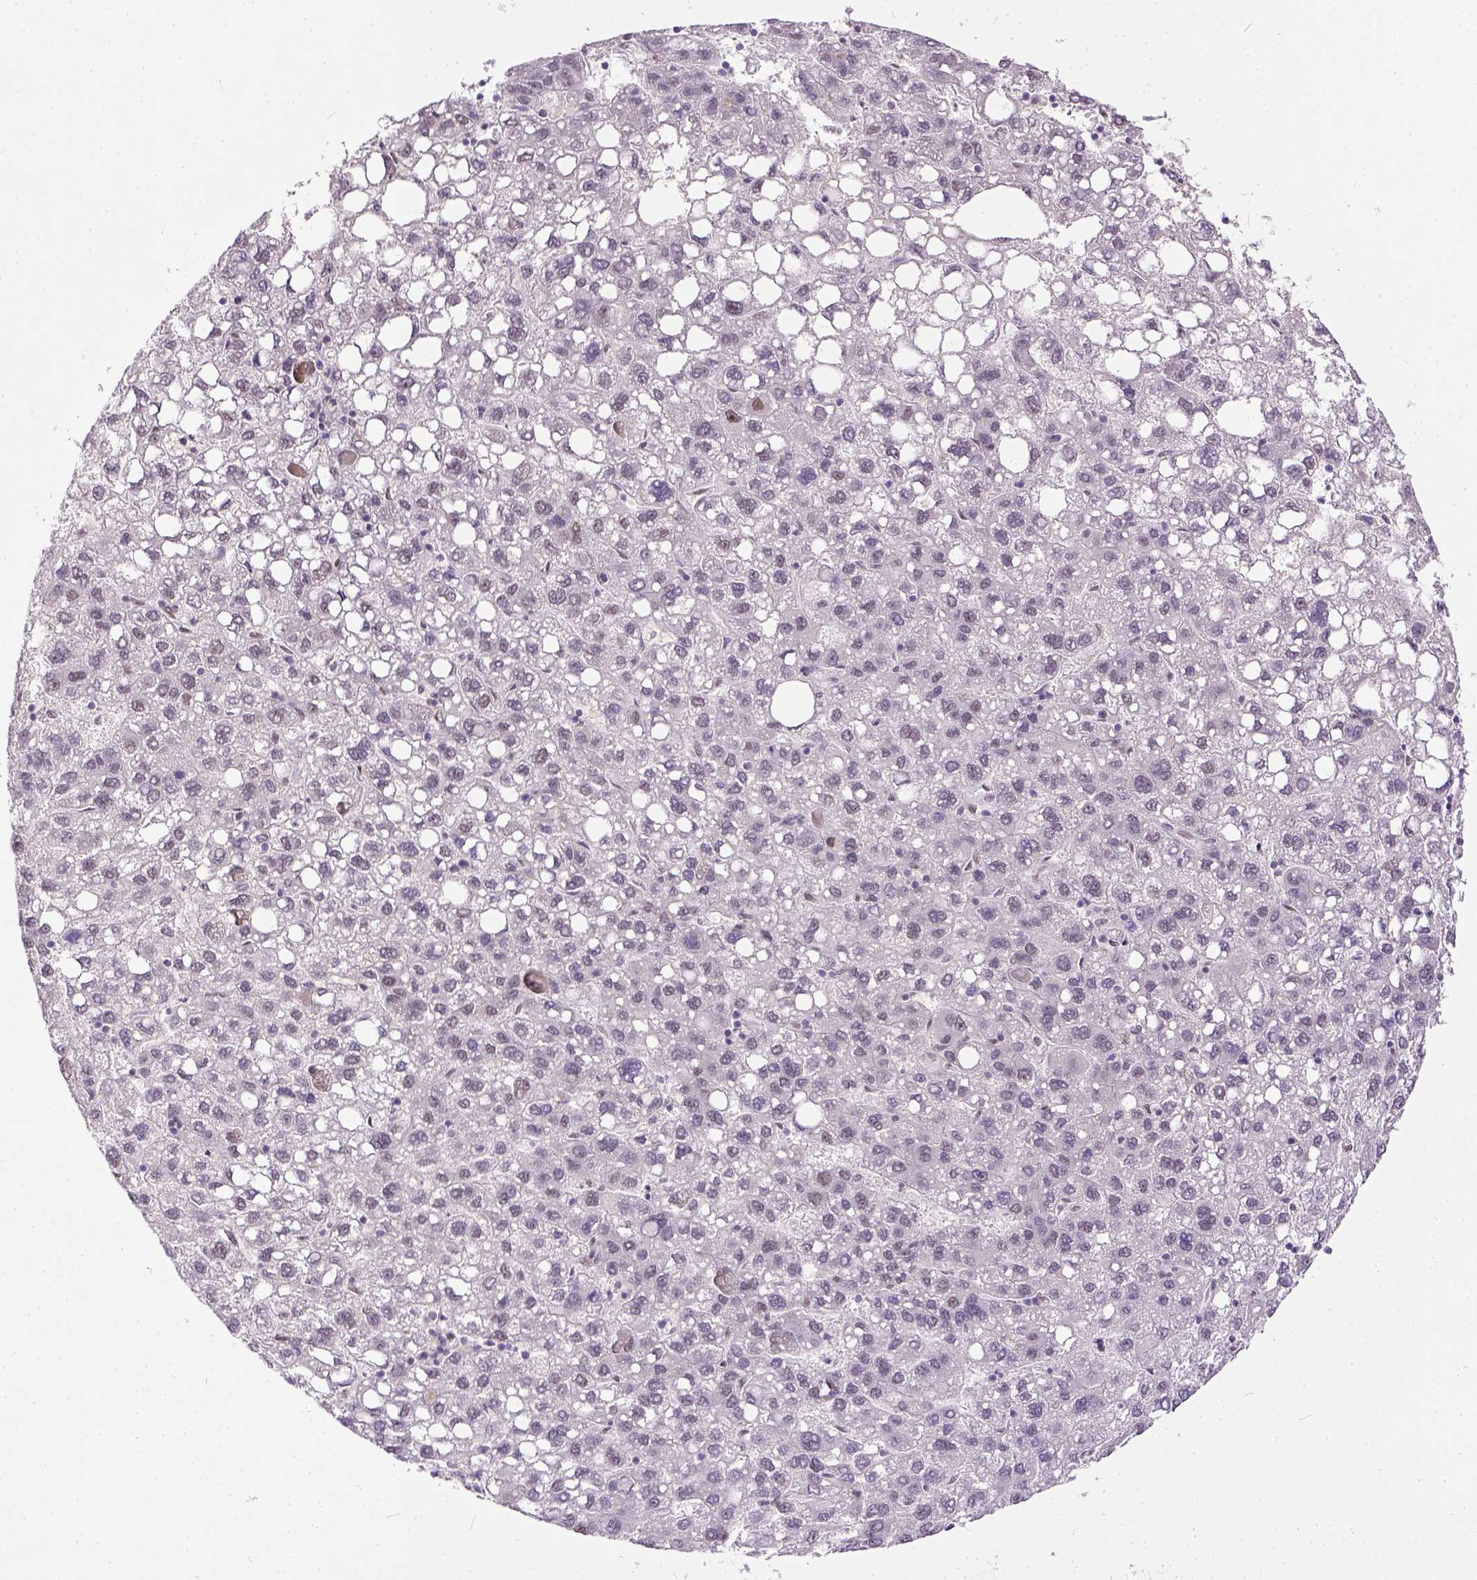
{"staining": {"intensity": "weak", "quantity": "25%-75%", "location": "nuclear"}, "tissue": "liver cancer", "cell_type": "Tumor cells", "image_type": "cancer", "snomed": [{"axis": "morphology", "description": "Carcinoma, Hepatocellular, NOS"}, {"axis": "topography", "description": "Liver"}], "caption": "Human hepatocellular carcinoma (liver) stained with a protein marker reveals weak staining in tumor cells.", "gene": "ERCC1", "patient": {"sex": "female", "age": 82}}